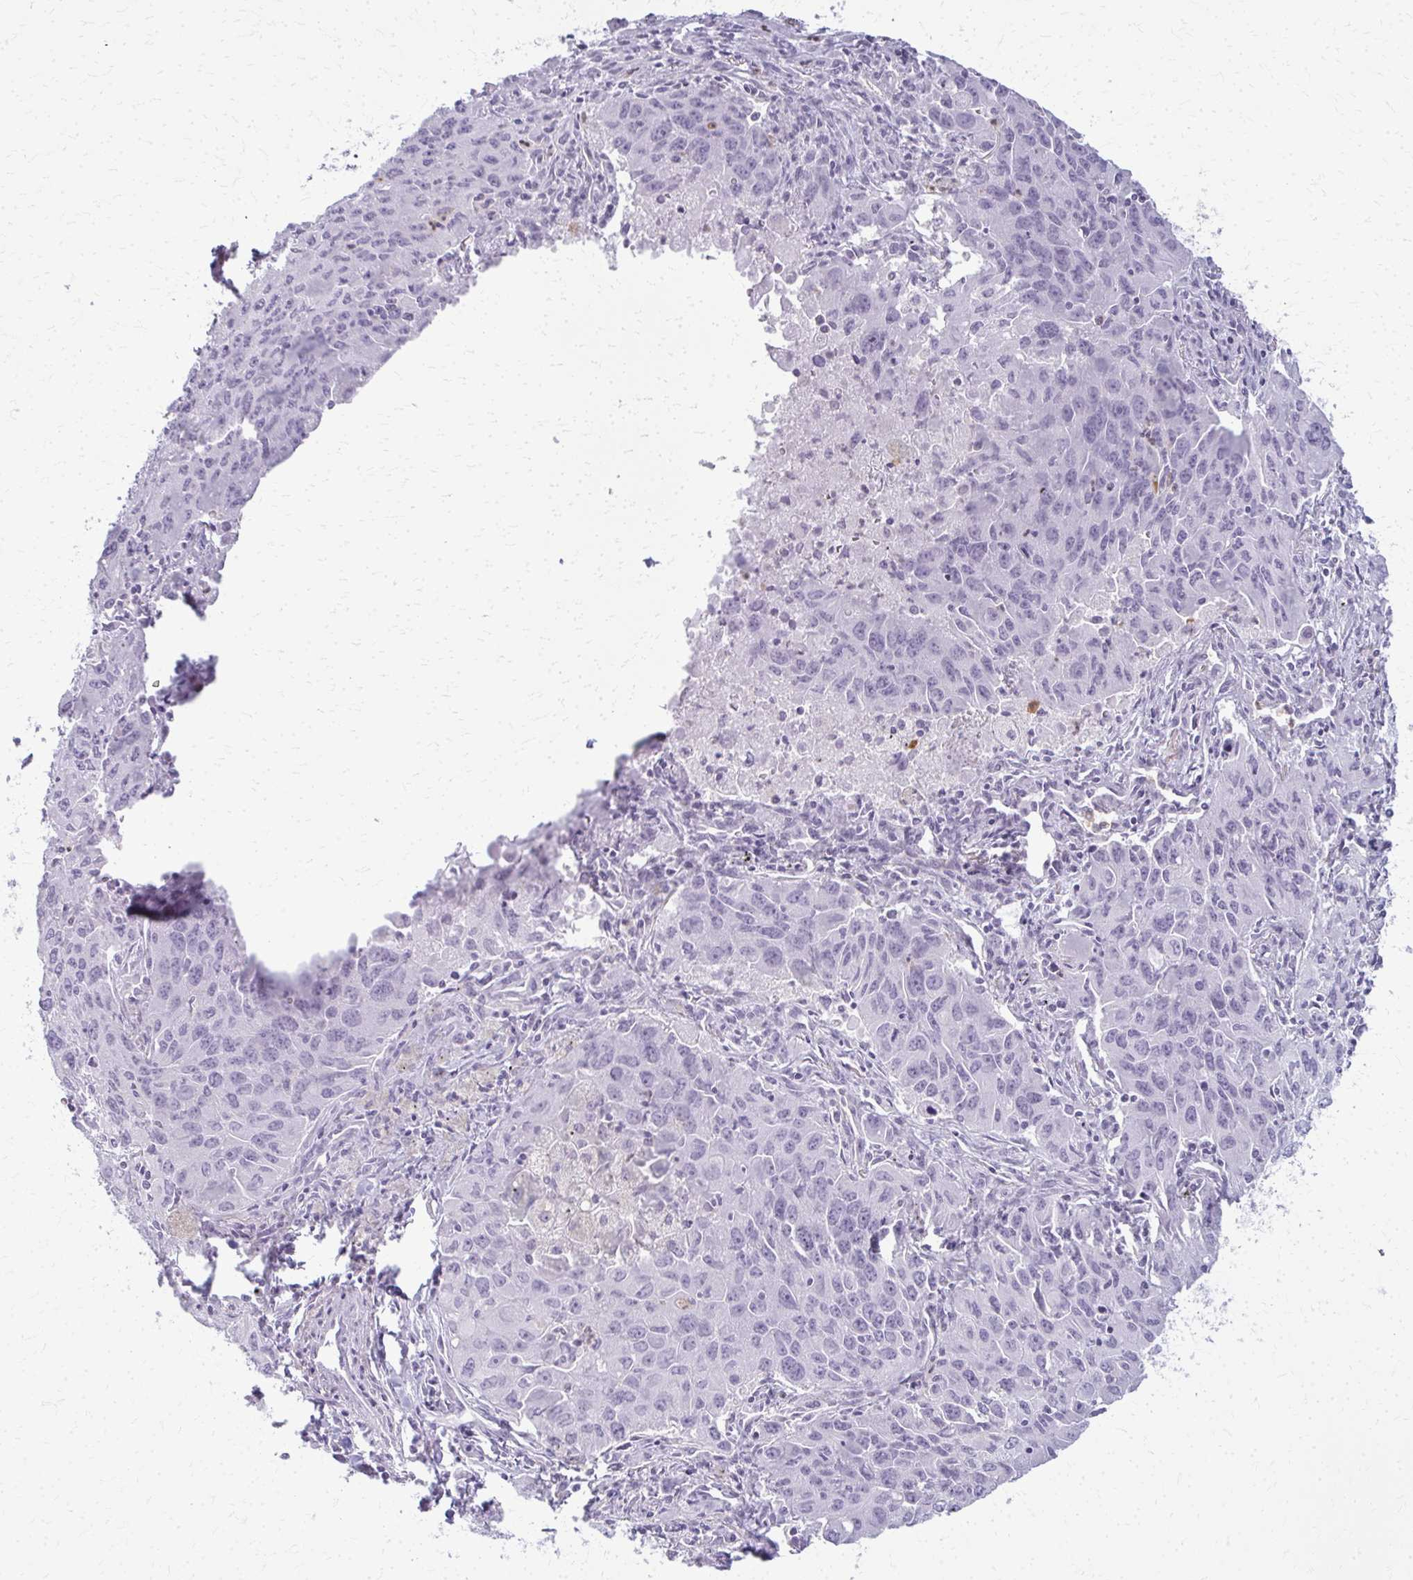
{"staining": {"intensity": "negative", "quantity": "none", "location": "none"}, "tissue": "lung cancer", "cell_type": "Tumor cells", "image_type": "cancer", "snomed": [{"axis": "morphology", "description": "Adenocarcinoma, NOS"}, {"axis": "morphology", "description": "Adenocarcinoma, metastatic, NOS"}, {"axis": "topography", "description": "Lymph node"}, {"axis": "topography", "description": "Lung"}], "caption": "IHC of lung metastatic adenocarcinoma displays no staining in tumor cells. (Brightfield microscopy of DAB immunohistochemistry (IHC) at high magnification).", "gene": "CA3", "patient": {"sex": "female", "age": 42}}